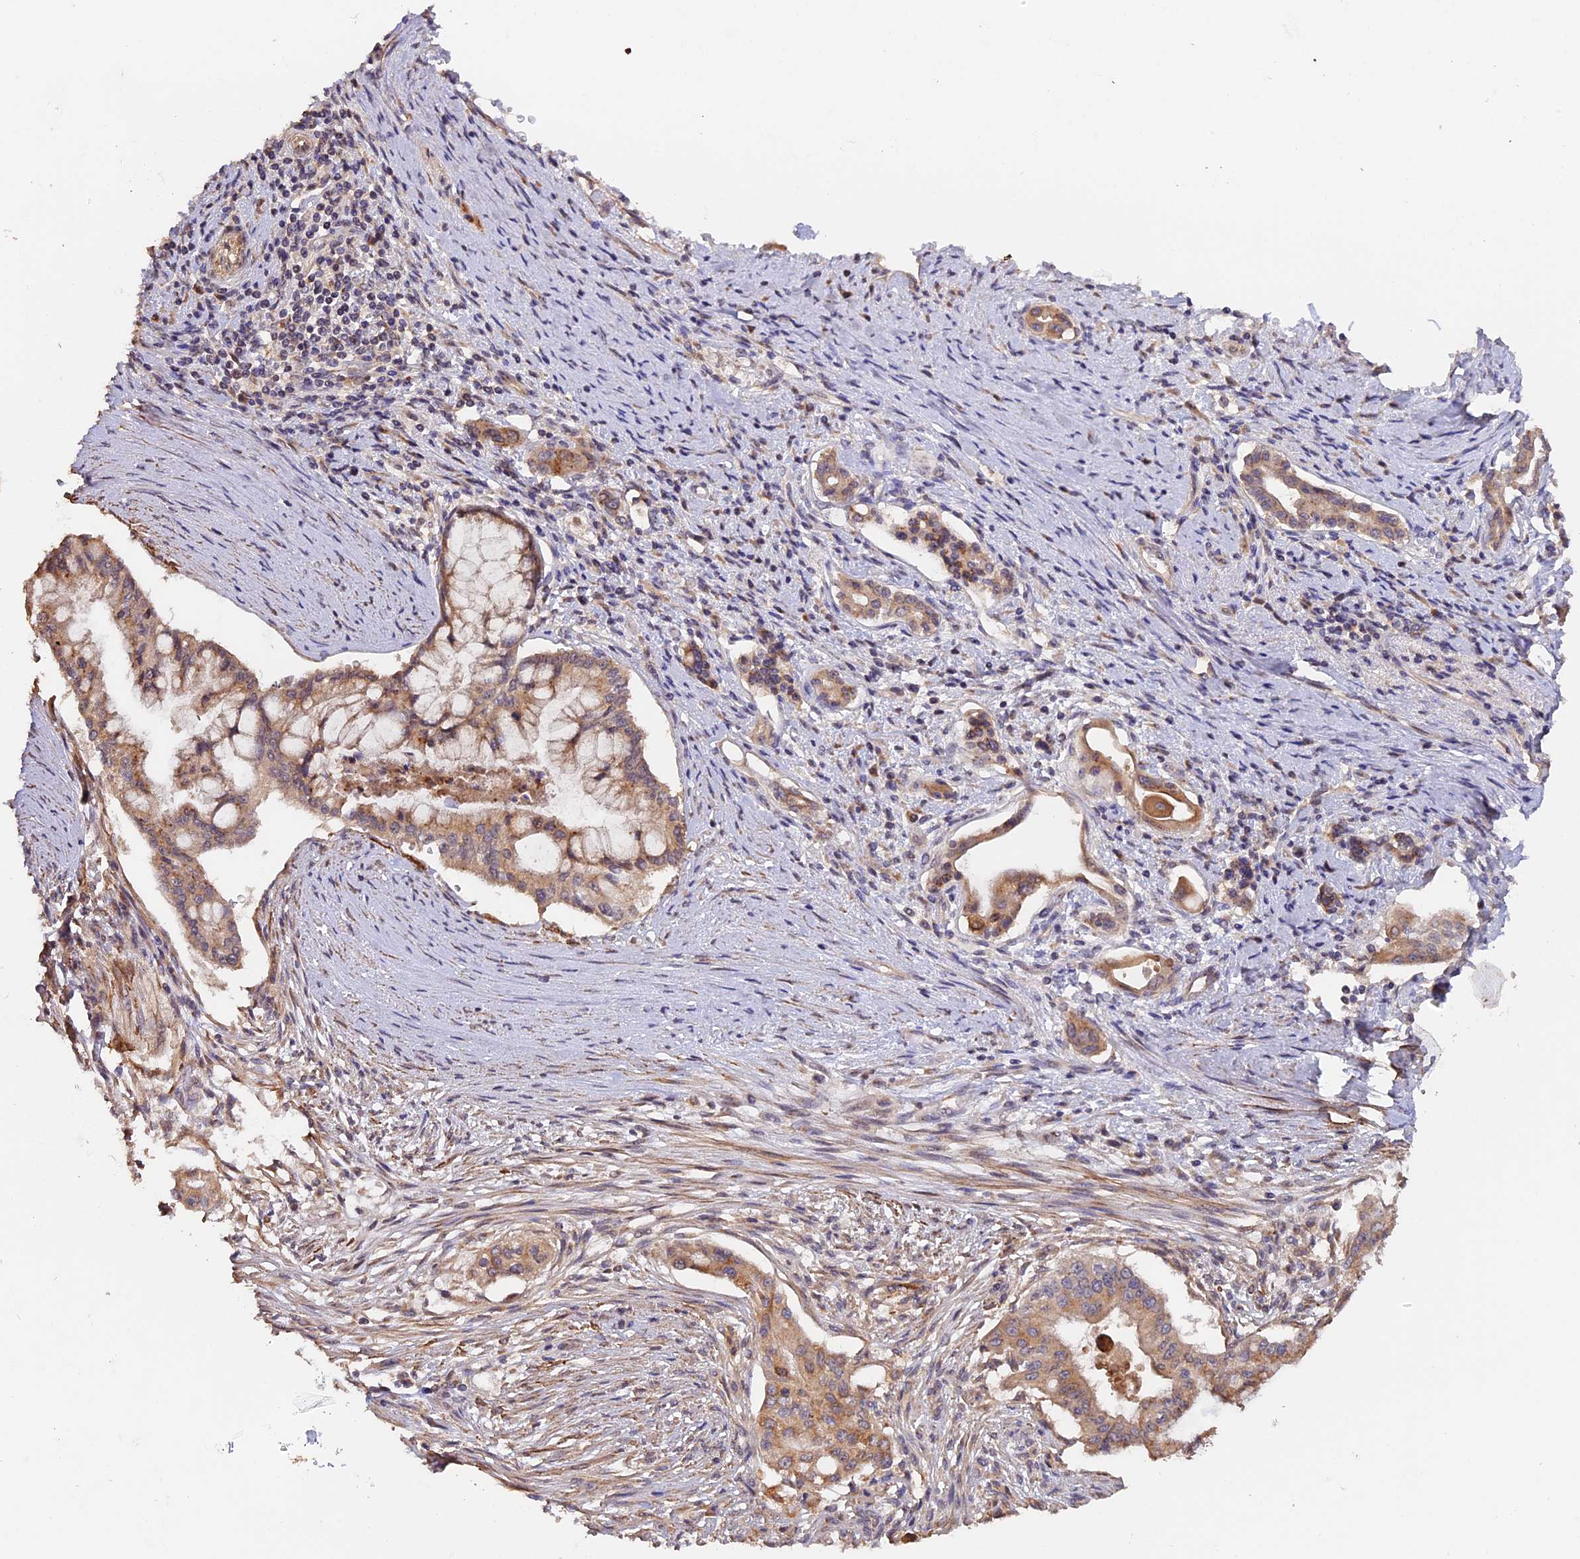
{"staining": {"intensity": "moderate", "quantity": ">75%", "location": "cytoplasmic/membranous"}, "tissue": "pancreatic cancer", "cell_type": "Tumor cells", "image_type": "cancer", "snomed": [{"axis": "morphology", "description": "Adenocarcinoma, NOS"}, {"axis": "topography", "description": "Pancreas"}], "caption": "Moderate cytoplasmic/membranous protein expression is present in approximately >75% of tumor cells in pancreatic cancer.", "gene": "TANGO6", "patient": {"sex": "male", "age": 46}}